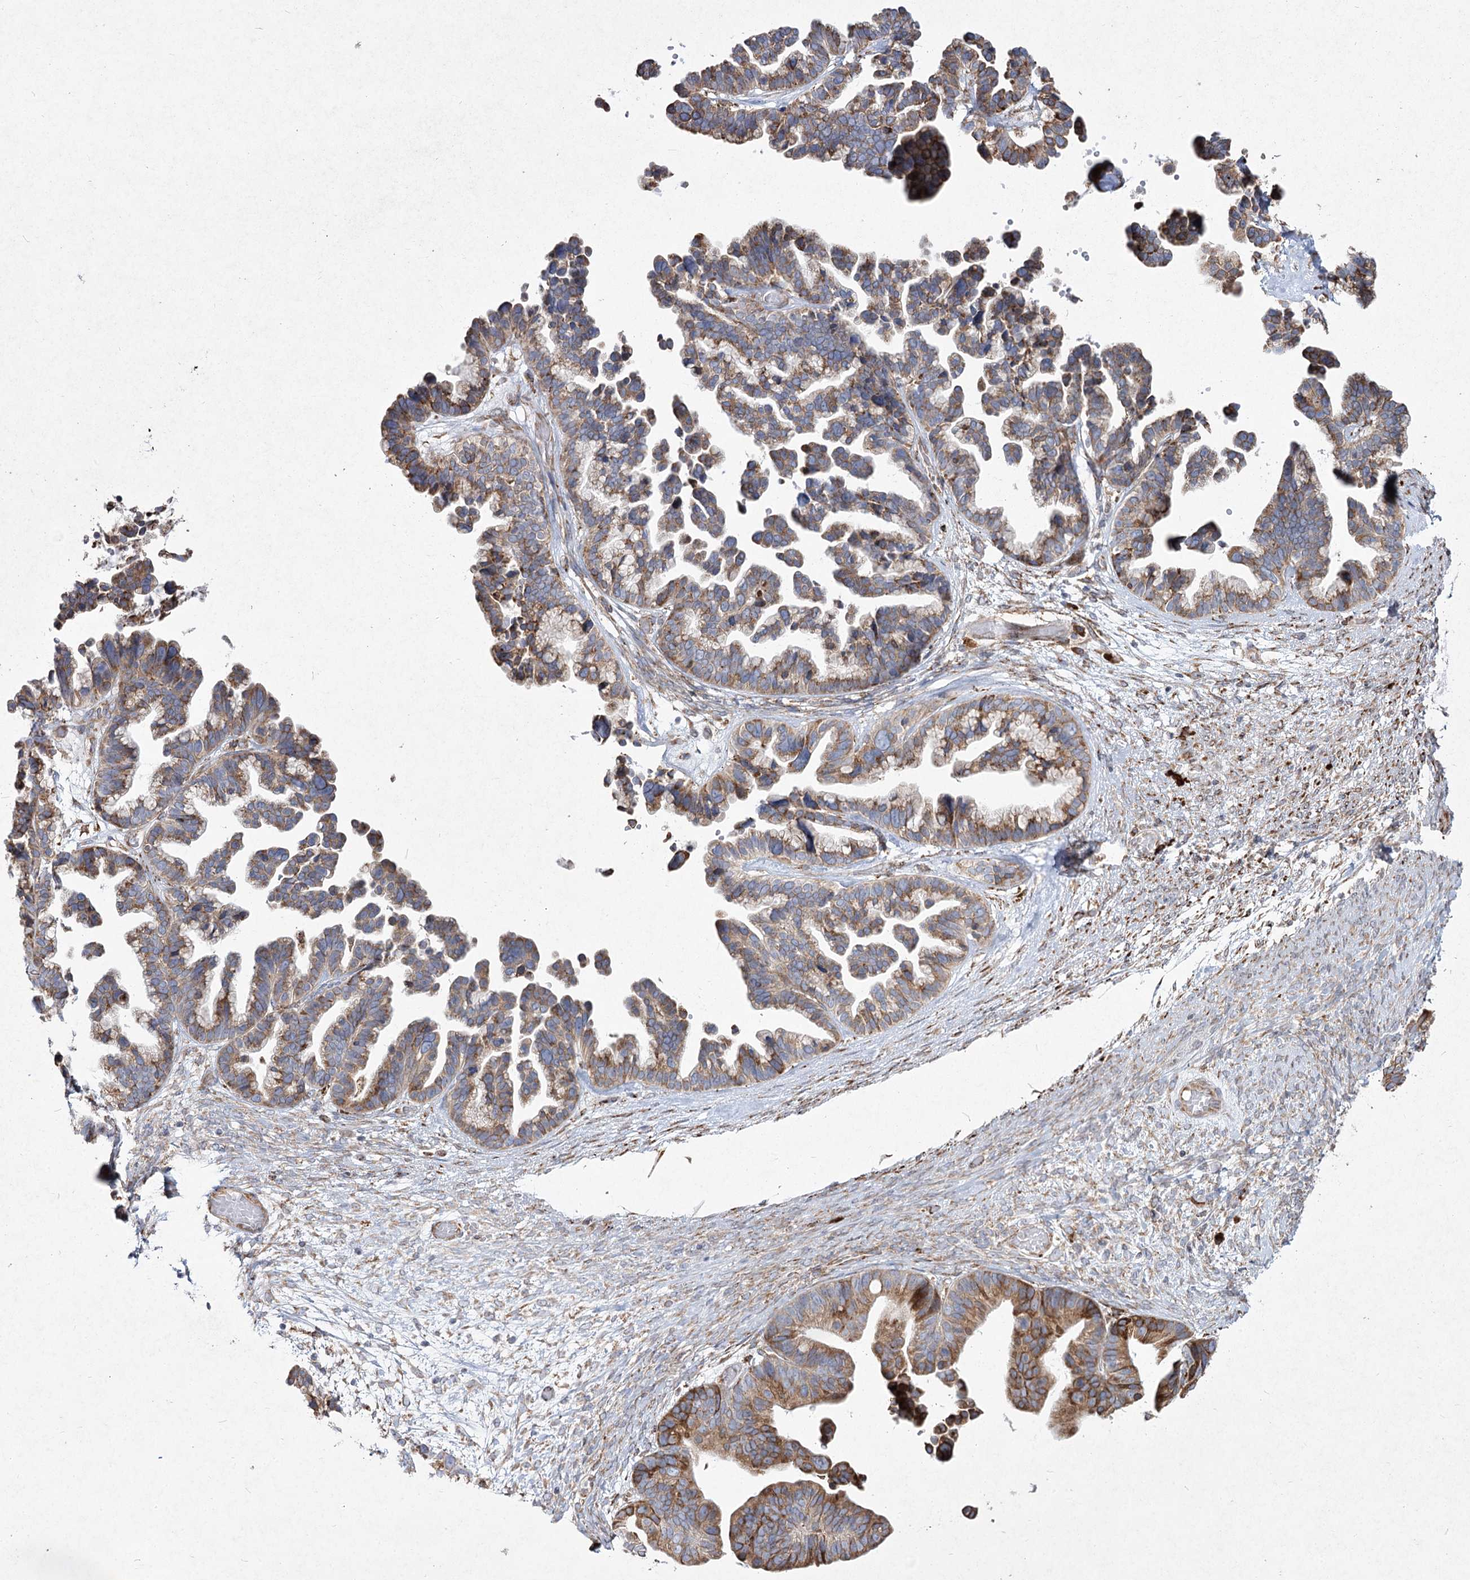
{"staining": {"intensity": "moderate", "quantity": ">75%", "location": "cytoplasmic/membranous"}, "tissue": "ovarian cancer", "cell_type": "Tumor cells", "image_type": "cancer", "snomed": [{"axis": "morphology", "description": "Cystadenocarcinoma, serous, NOS"}, {"axis": "topography", "description": "Ovary"}], "caption": "A brown stain shows moderate cytoplasmic/membranous staining of a protein in human serous cystadenocarcinoma (ovarian) tumor cells. (Brightfield microscopy of DAB IHC at high magnification).", "gene": "NHLRC2", "patient": {"sex": "female", "age": 56}}